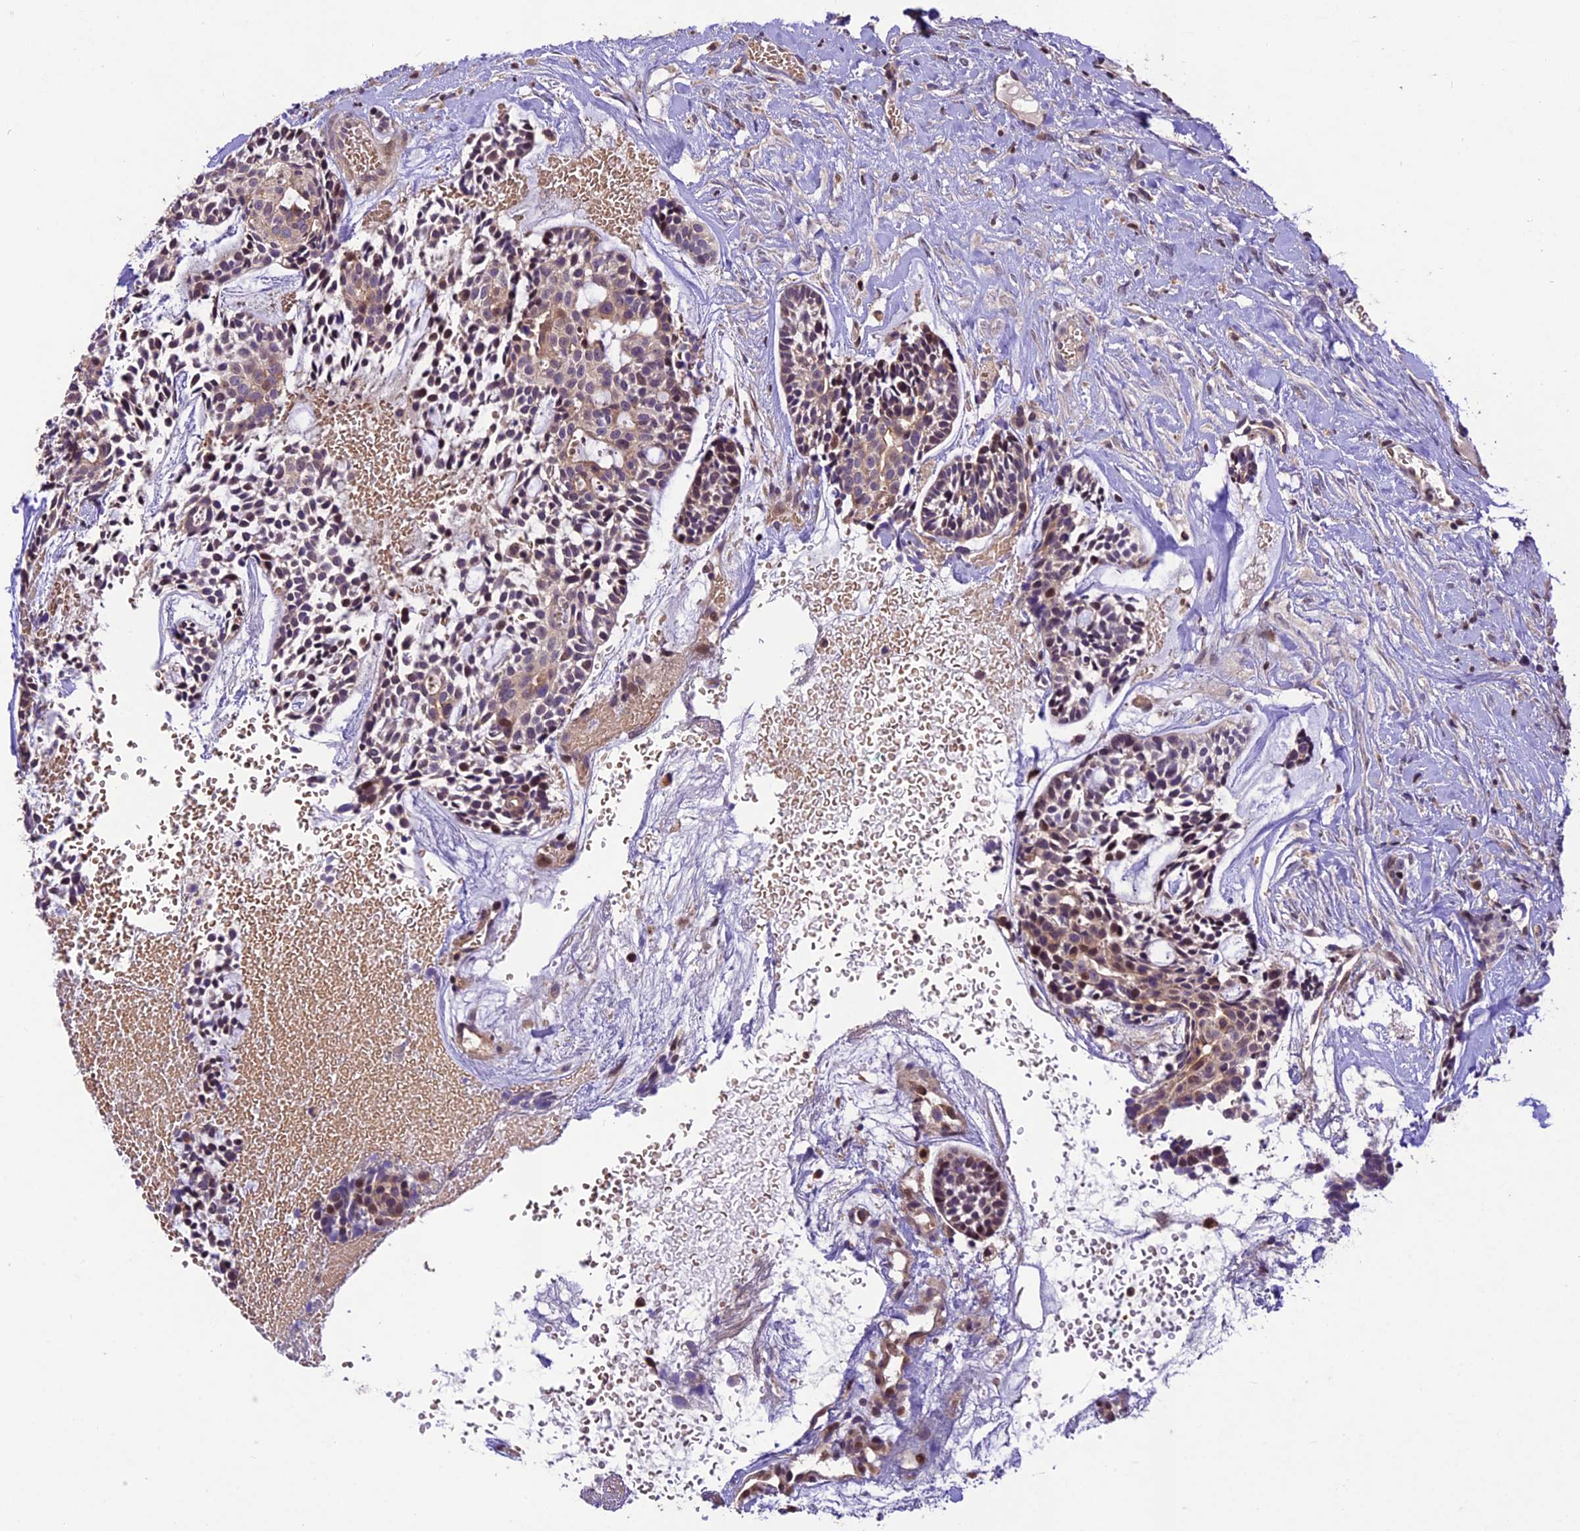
{"staining": {"intensity": "weak", "quantity": ">75%", "location": "cytoplasmic/membranous"}, "tissue": "head and neck cancer", "cell_type": "Tumor cells", "image_type": "cancer", "snomed": [{"axis": "morphology", "description": "Adenocarcinoma, NOS"}, {"axis": "topography", "description": "Subcutis"}, {"axis": "topography", "description": "Head-Neck"}], "caption": "Immunohistochemical staining of adenocarcinoma (head and neck) exhibits weak cytoplasmic/membranous protein expression in approximately >75% of tumor cells.", "gene": "DGKH", "patient": {"sex": "female", "age": 73}}